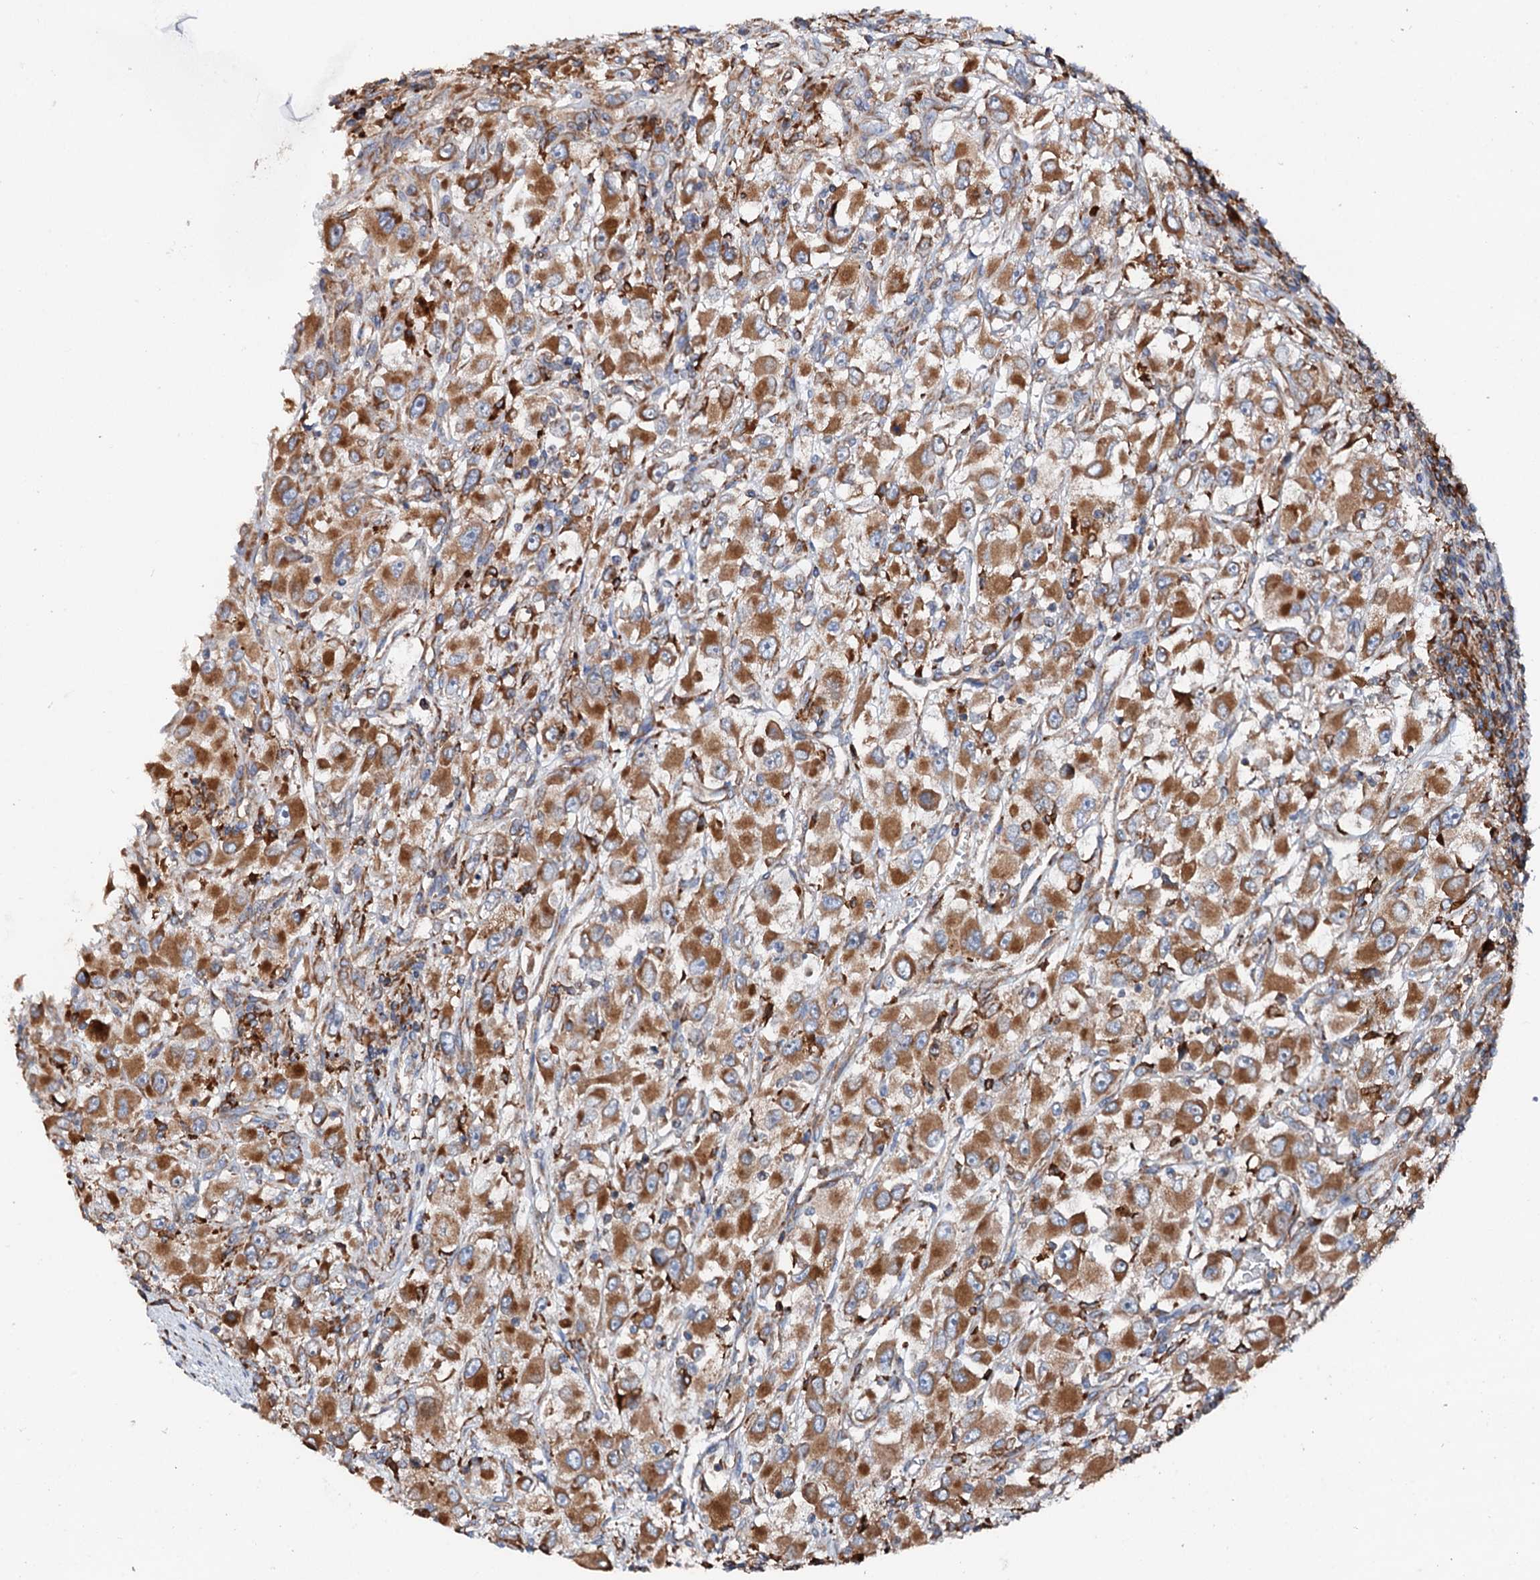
{"staining": {"intensity": "moderate", "quantity": ">75%", "location": "cytoplasmic/membranous"}, "tissue": "renal cancer", "cell_type": "Tumor cells", "image_type": "cancer", "snomed": [{"axis": "morphology", "description": "Adenocarcinoma, NOS"}, {"axis": "topography", "description": "Kidney"}], "caption": "A brown stain labels moderate cytoplasmic/membranous expression of a protein in renal adenocarcinoma tumor cells.", "gene": "ERP29", "patient": {"sex": "female", "age": 52}}